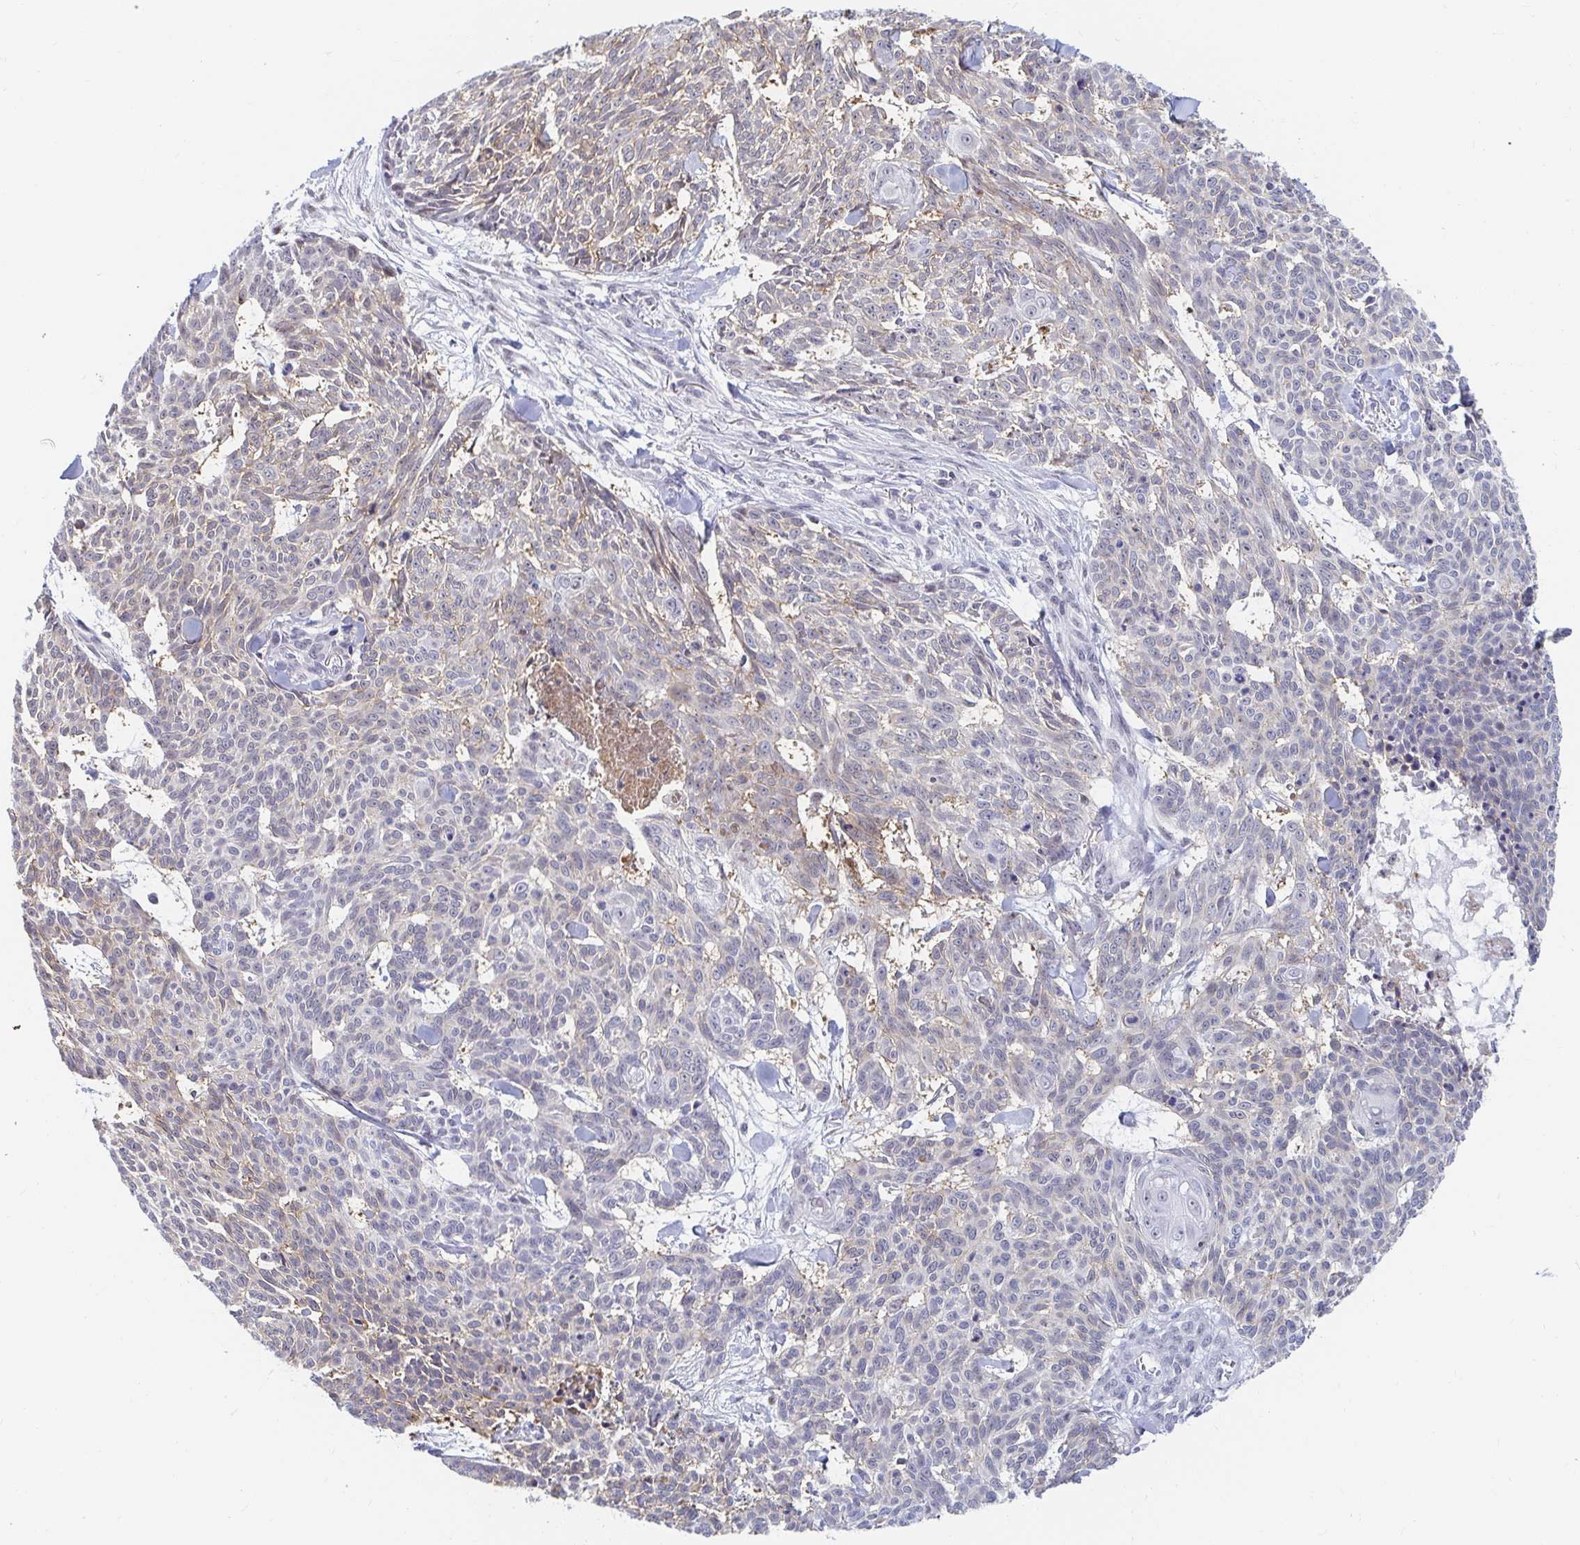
{"staining": {"intensity": "weak", "quantity": "<25%", "location": "cytoplasmic/membranous"}, "tissue": "skin cancer", "cell_type": "Tumor cells", "image_type": "cancer", "snomed": [{"axis": "morphology", "description": "Basal cell carcinoma"}, {"axis": "topography", "description": "Skin"}], "caption": "Immunohistochemical staining of skin cancer reveals no significant expression in tumor cells.", "gene": "COL28A1", "patient": {"sex": "female", "age": 93}}